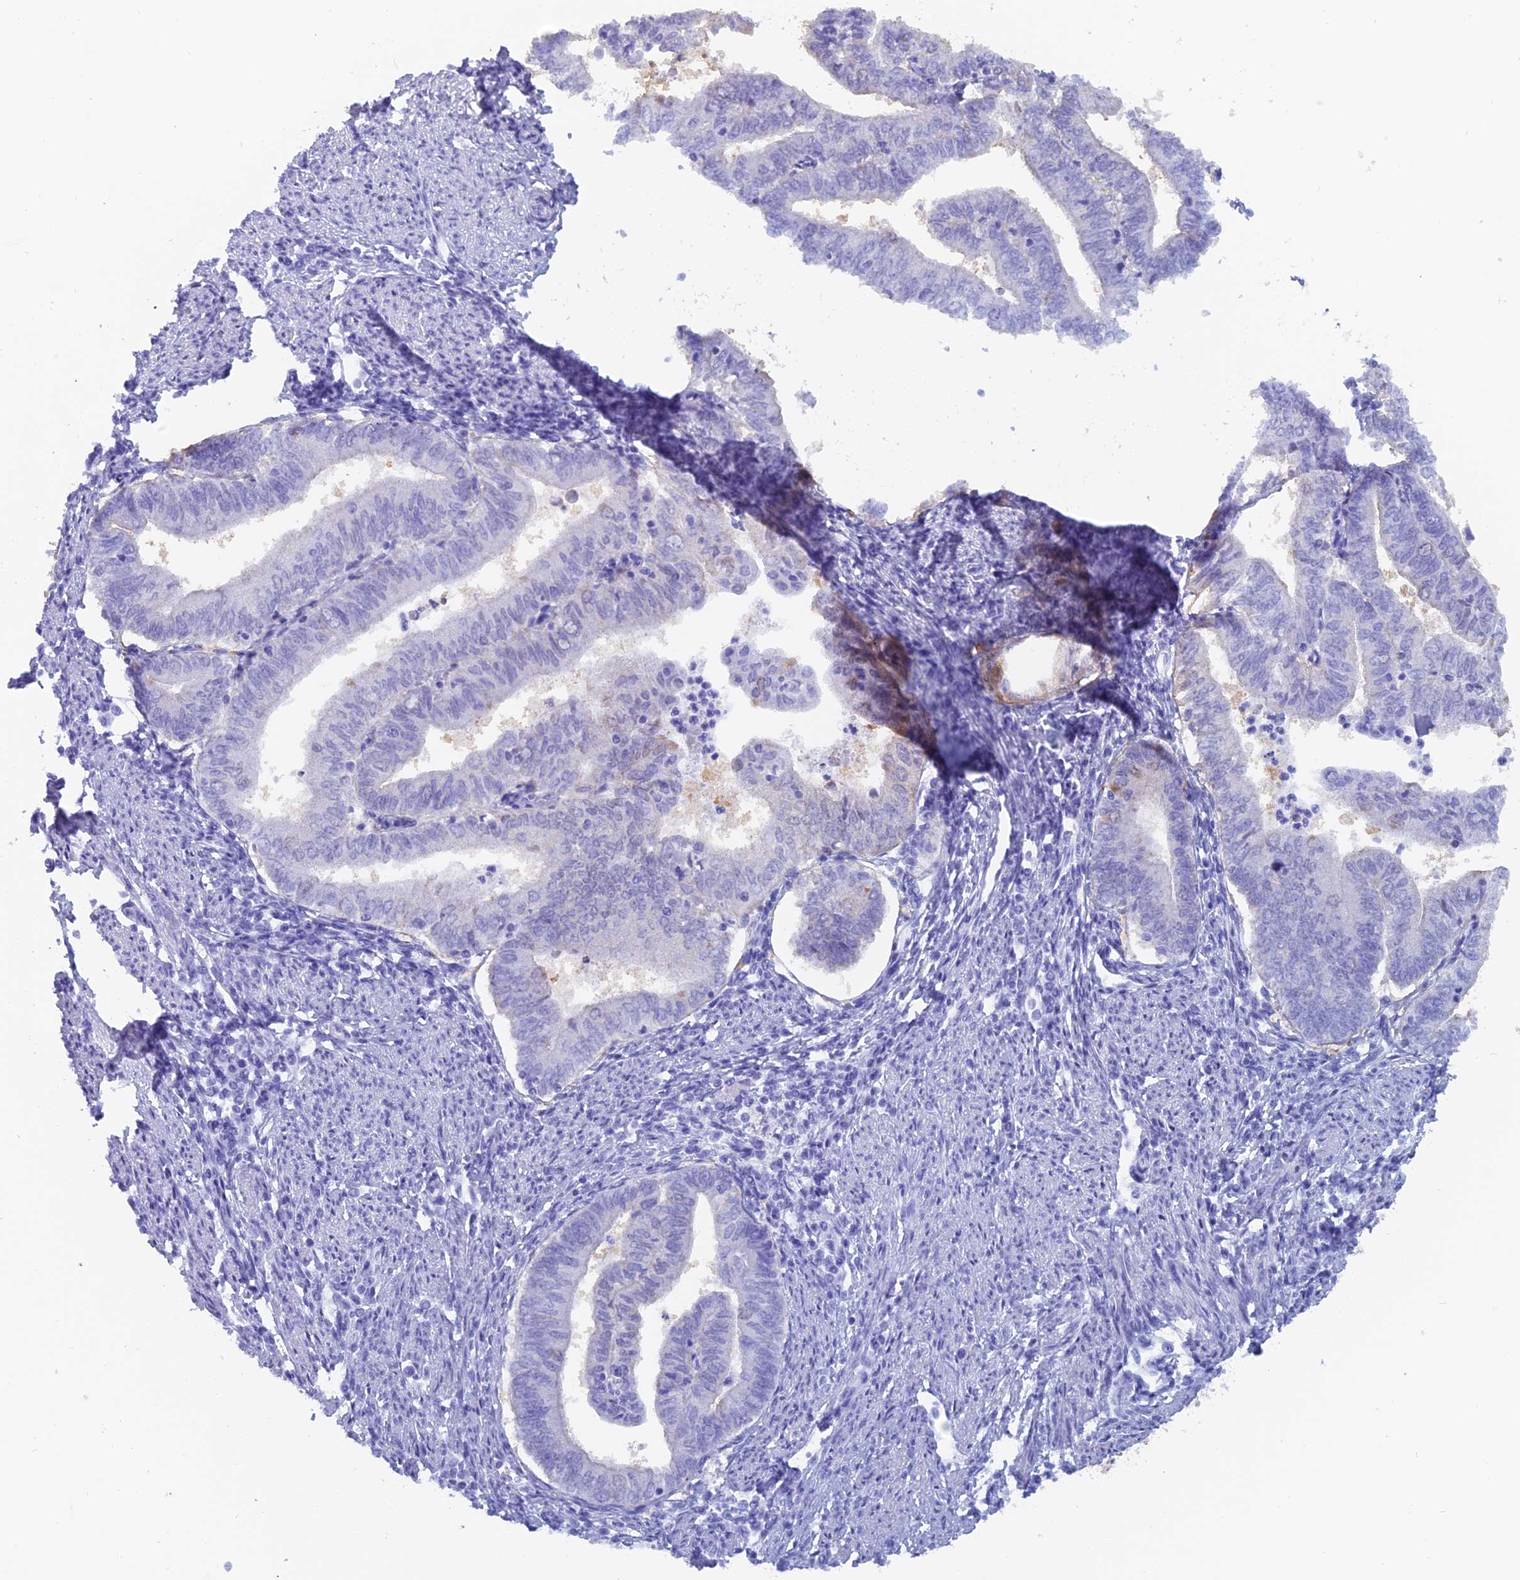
{"staining": {"intensity": "moderate", "quantity": "<25%", "location": "cytoplasmic/membranous"}, "tissue": "endometrial cancer", "cell_type": "Tumor cells", "image_type": "cancer", "snomed": [{"axis": "morphology", "description": "Adenocarcinoma, NOS"}, {"axis": "topography", "description": "Endometrium"}], "caption": "High-magnification brightfield microscopy of endometrial adenocarcinoma stained with DAB (3,3'-diaminobenzidine) (brown) and counterstained with hematoxylin (blue). tumor cells exhibit moderate cytoplasmic/membranous expression is identified in about<25% of cells. The protein of interest is stained brown, and the nuclei are stained in blue (DAB (3,3'-diaminobenzidine) IHC with brightfield microscopy, high magnification).", "gene": "CAPS", "patient": {"sex": "female", "age": 66}}